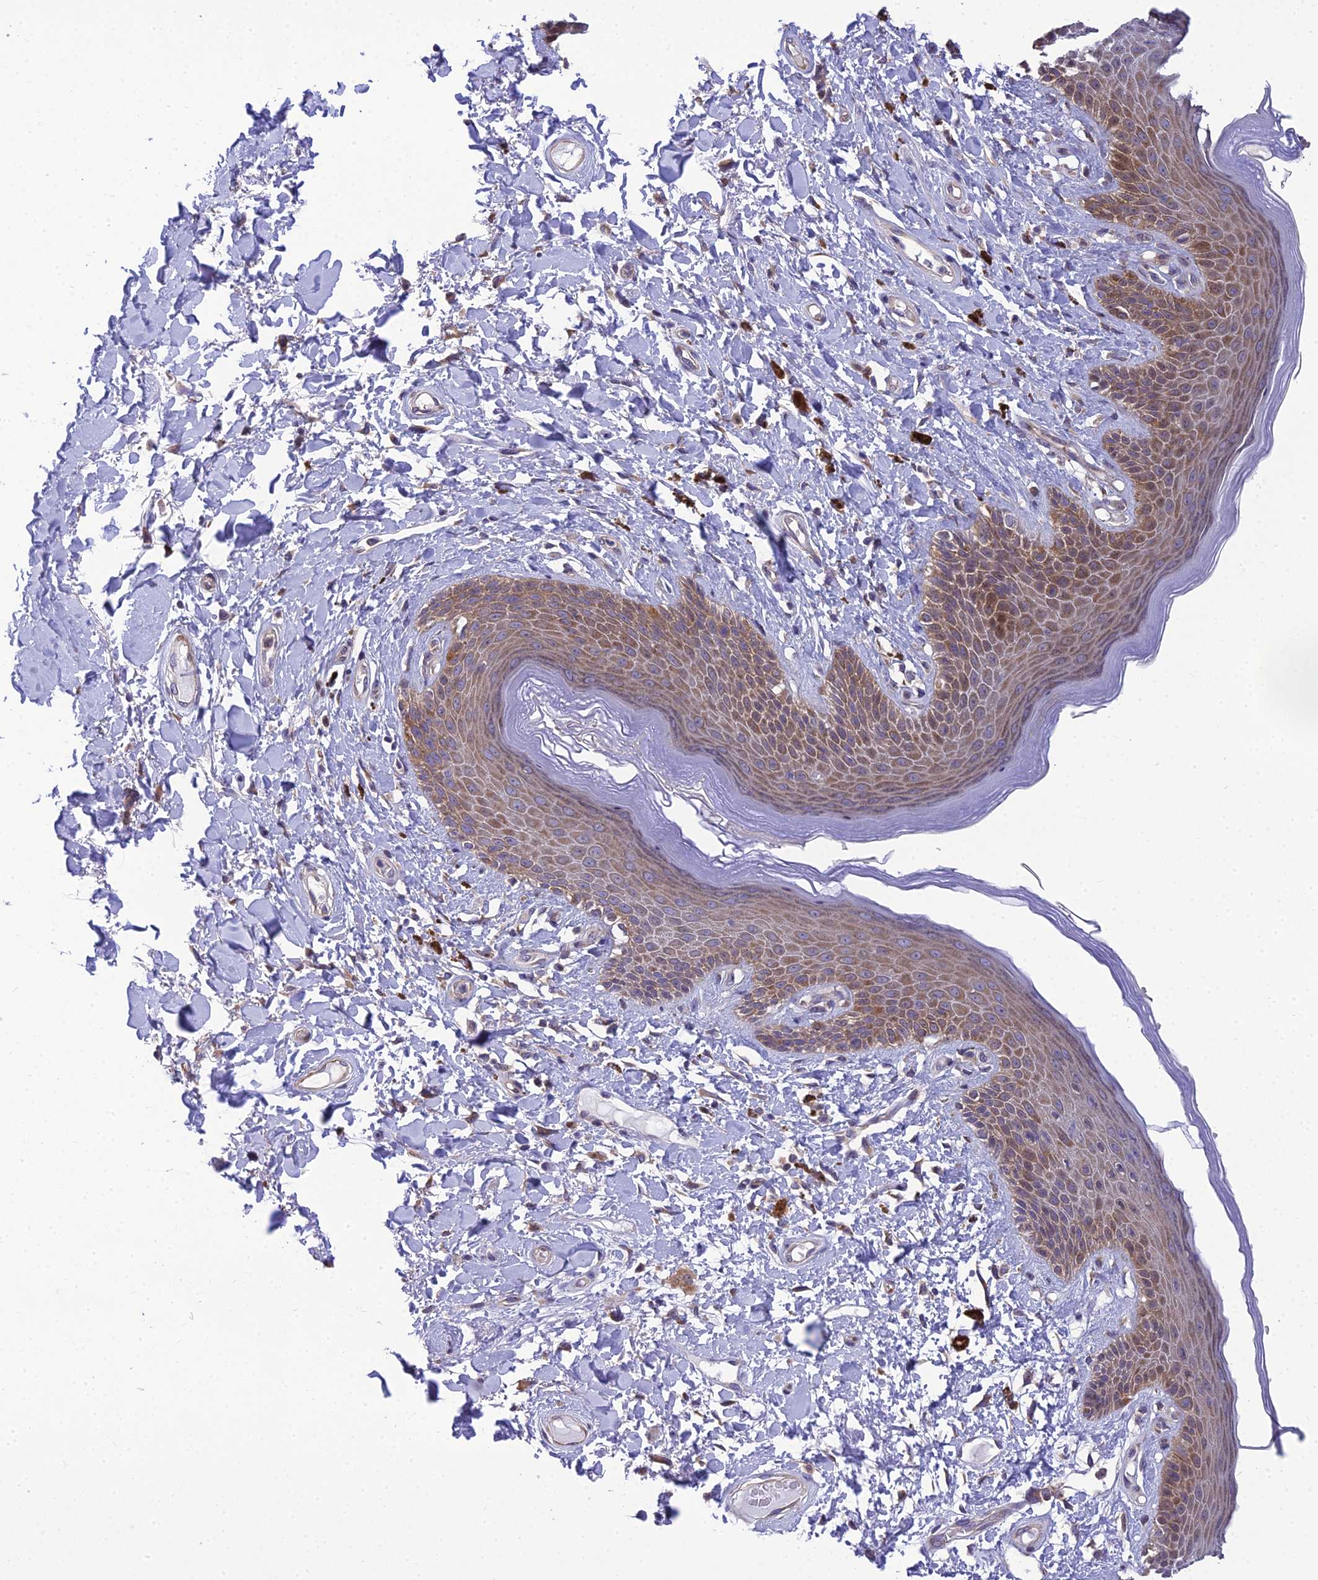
{"staining": {"intensity": "moderate", "quantity": ">75%", "location": "cytoplasmic/membranous"}, "tissue": "skin", "cell_type": "Epidermal cells", "image_type": "normal", "snomed": [{"axis": "morphology", "description": "Normal tissue, NOS"}, {"axis": "topography", "description": "Anal"}], "caption": "Immunohistochemical staining of unremarkable skin demonstrates medium levels of moderate cytoplasmic/membranous expression in about >75% of epidermal cells. The staining is performed using DAB brown chromogen to label protein expression. The nuclei are counter-stained blue using hematoxylin.", "gene": "CLCN7", "patient": {"sex": "female", "age": 78}}